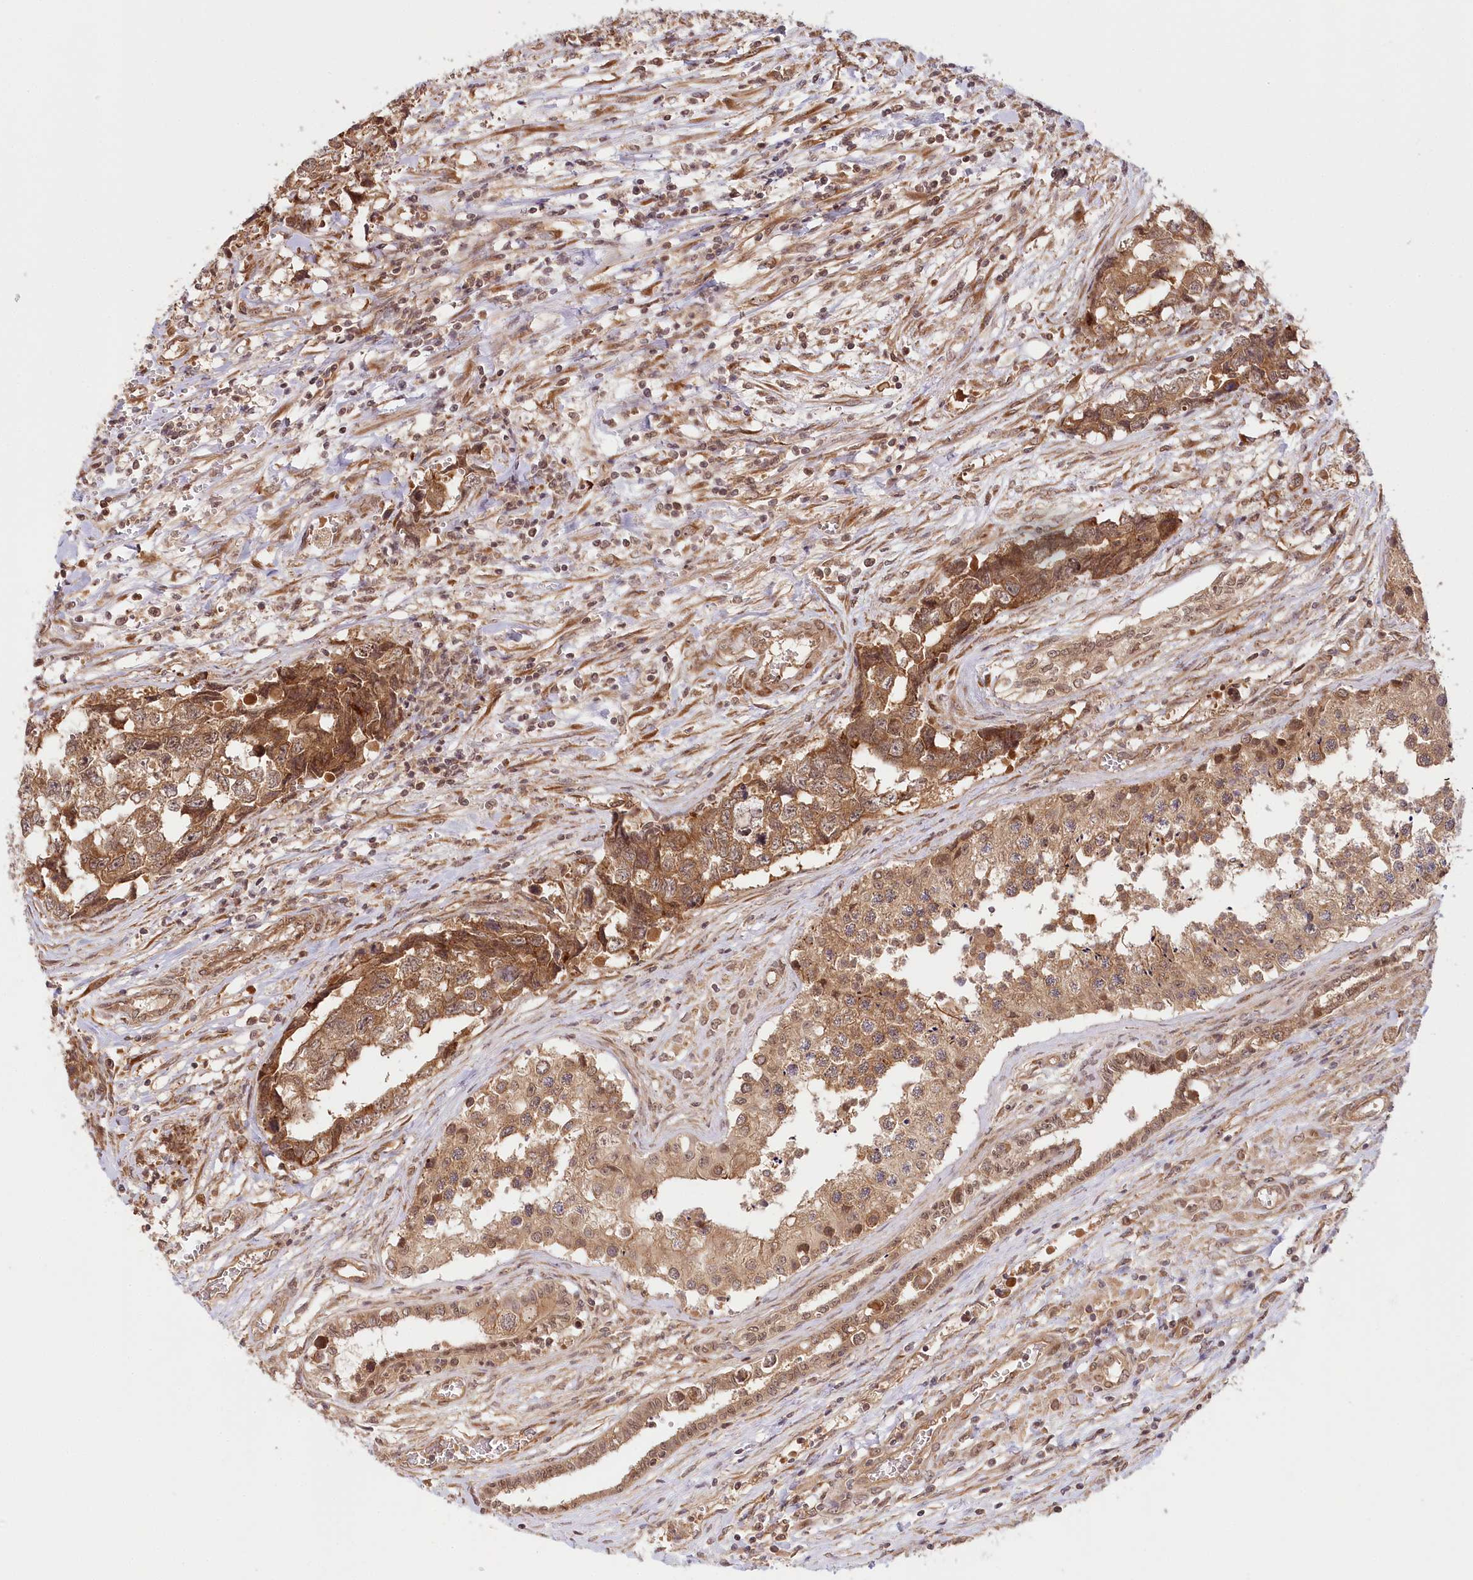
{"staining": {"intensity": "moderate", "quantity": ">75%", "location": "cytoplasmic/membranous"}, "tissue": "testis cancer", "cell_type": "Tumor cells", "image_type": "cancer", "snomed": [{"axis": "morphology", "description": "Carcinoma, Embryonal, NOS"}, {"axis": "topography", "description": "Testis"}], "caption": "This image reveals immunohistochemistry staining of human embryonal carcinoma (testis), with medium moderate cytoplasmic/membranous expression in about >75% of tumor cells.", "gene": "CEP70", "patient": {"sex": "male", "age": 31}}